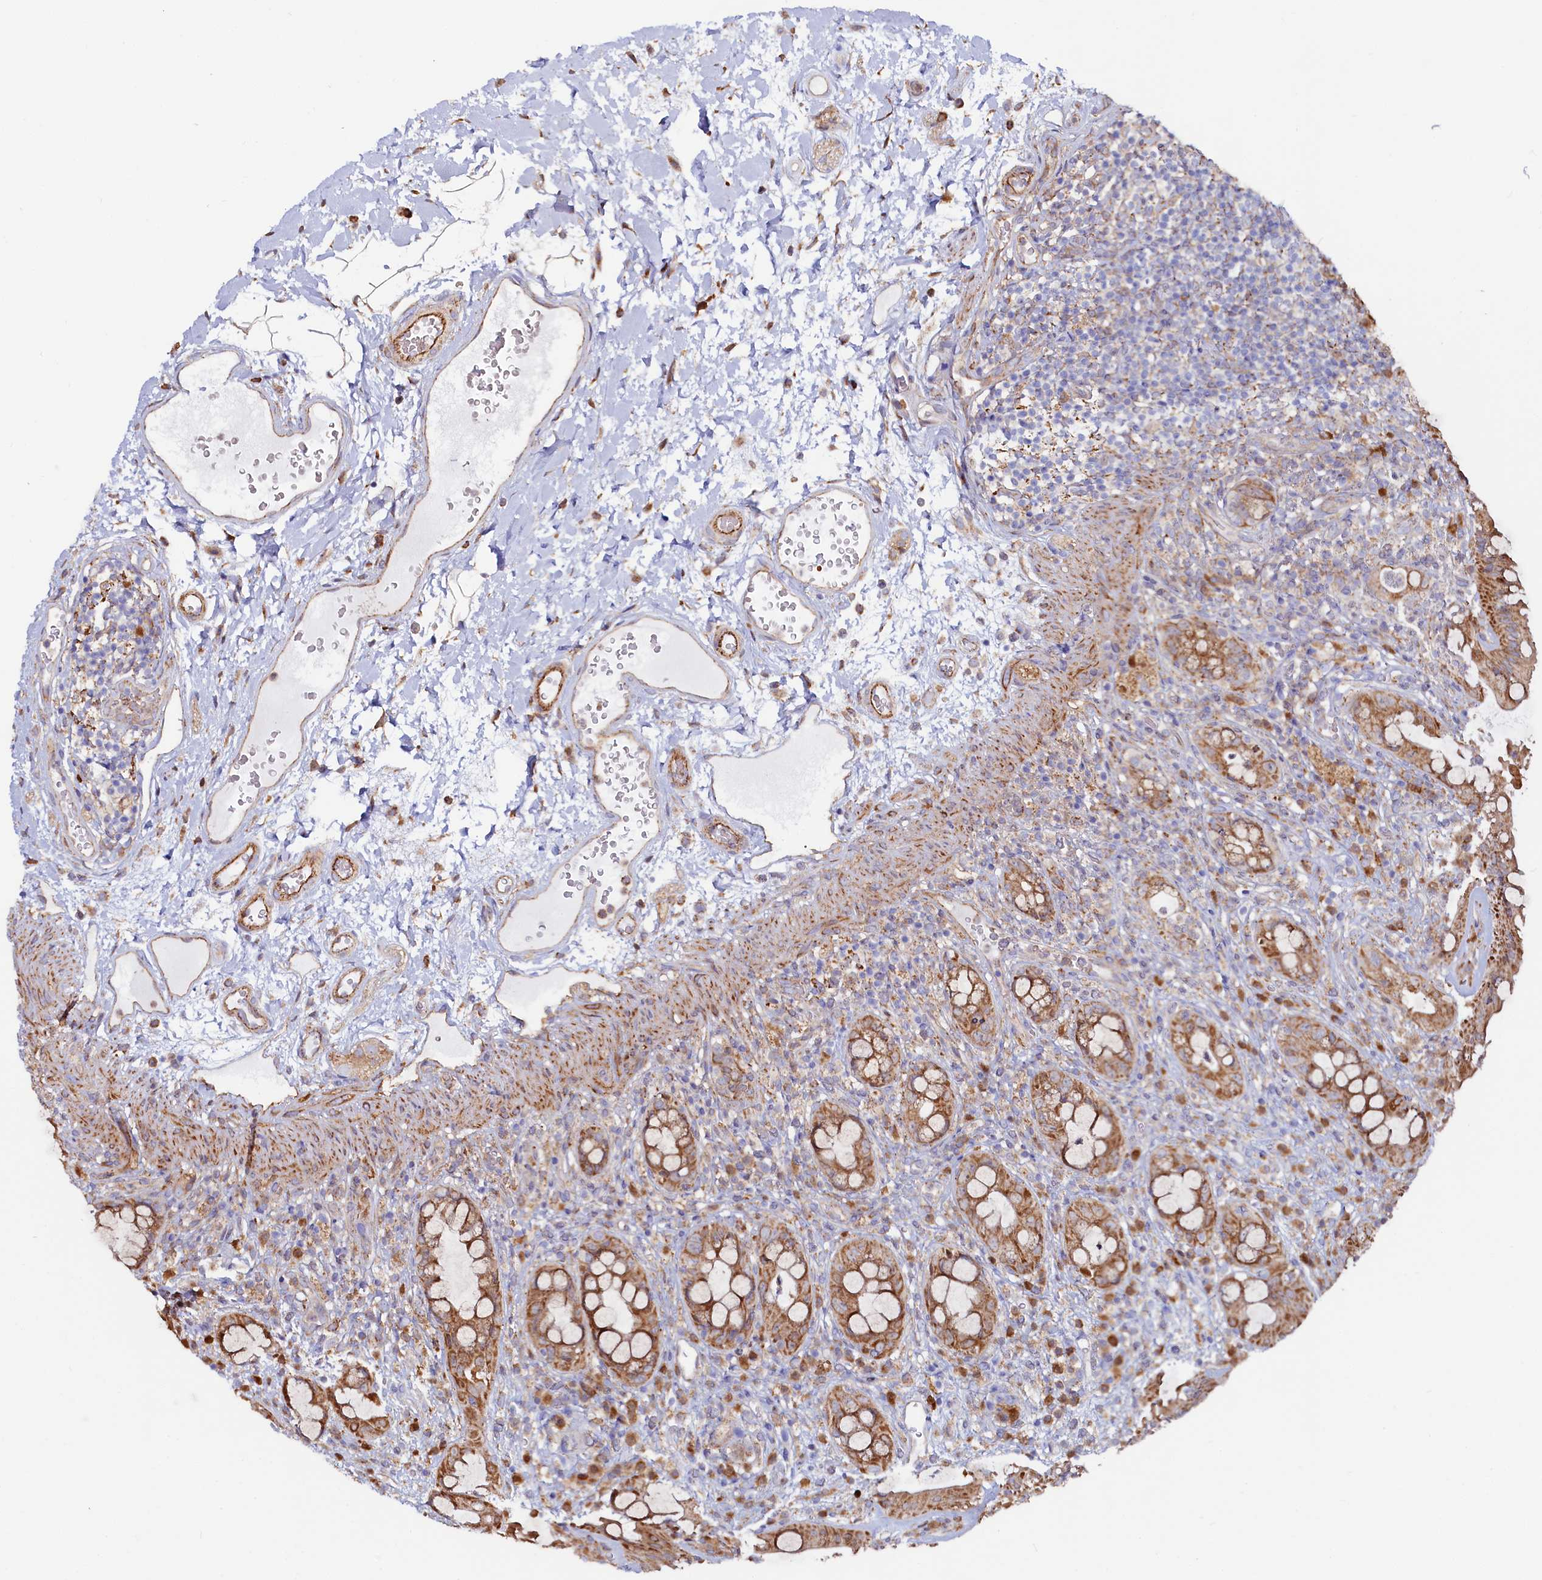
{"staining": {"intensity": "moderate", "quantity": ">75%", "location": "cytoplasmic/membranous"}, "tissue": "rectum", "cell_type": "Glandular cells", "image_type": "normal", "snomed": [{"axis": "morphology", "description": "Normal tissue, NOS"}, {"axis": "topography", "description": "Rectum"}], "caption": "Immunohistochemical staining of benign human rectum exhibits >75% levels of moderate cytoplasmic/membranous protein expression in approximately >75% of glandular cells. The protein of interest is stained brown, and the nuclei are stained in blue (DAB (3,3'-diaminobenzidine) IHC with brightfield microscopy, high magnification).", "gene": "ASTE1", "patient": {"sex": "female", "age": 57}}